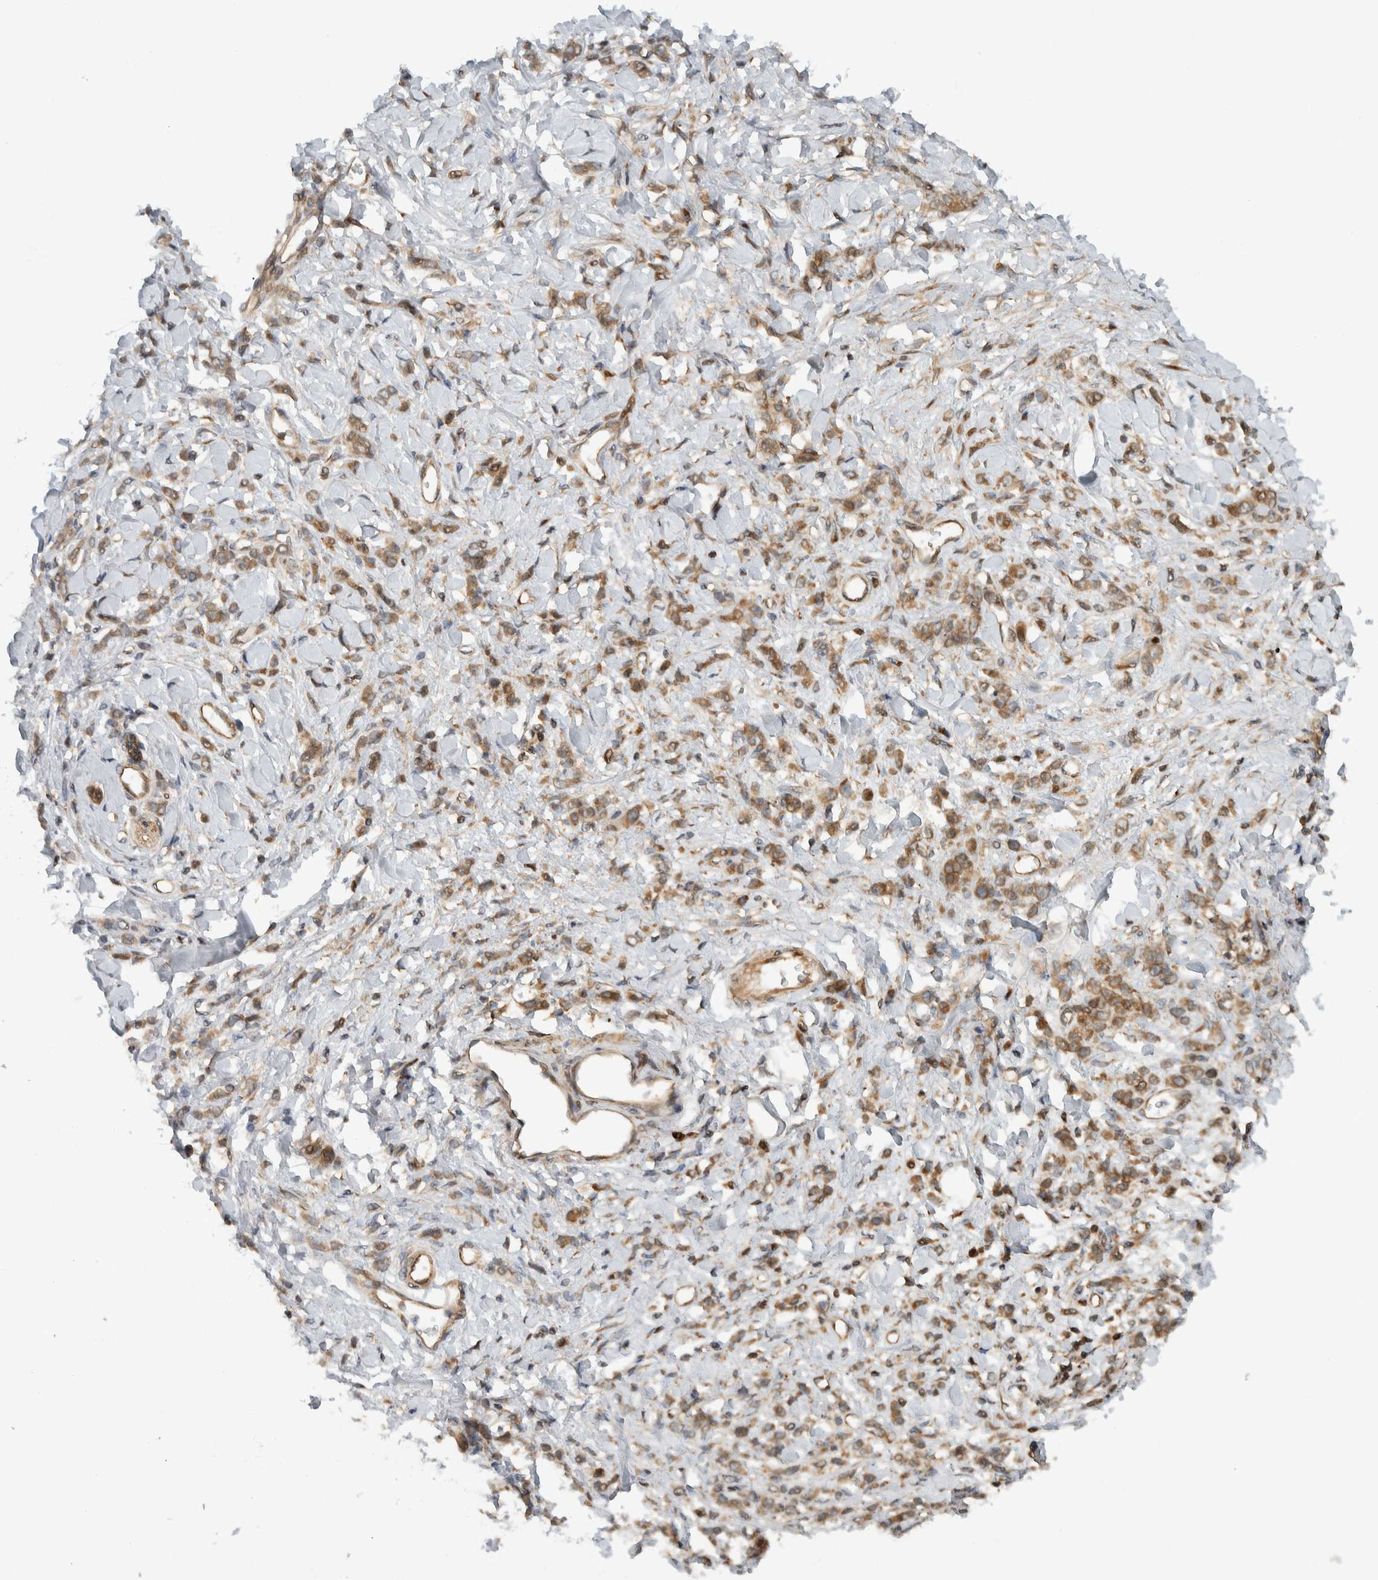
{"staining": {"intensity": "moderate", "quantity": ">75%", "location": "cytoplasmic/membranous"}, "tissue": "stomach cancer", "cell_type": "Tumor cells", "image_type": "cancer", "snomed": [{"axis": "morphology", "description": "Normal tissue, NOS"}, {"axis": "morphology", "description": "Adenocarcinoma, NOS"}, {"axis": "topography", "description": "Stomach"}], "caption": "A medium amount of moderate cytoplasmic/membranous positivity is present in approximately >75% of tumor cells in adenocarcinoma (stomach) tissue.", "gene": "CNTROB", "patient": {"sex": "male", "age": 82}}